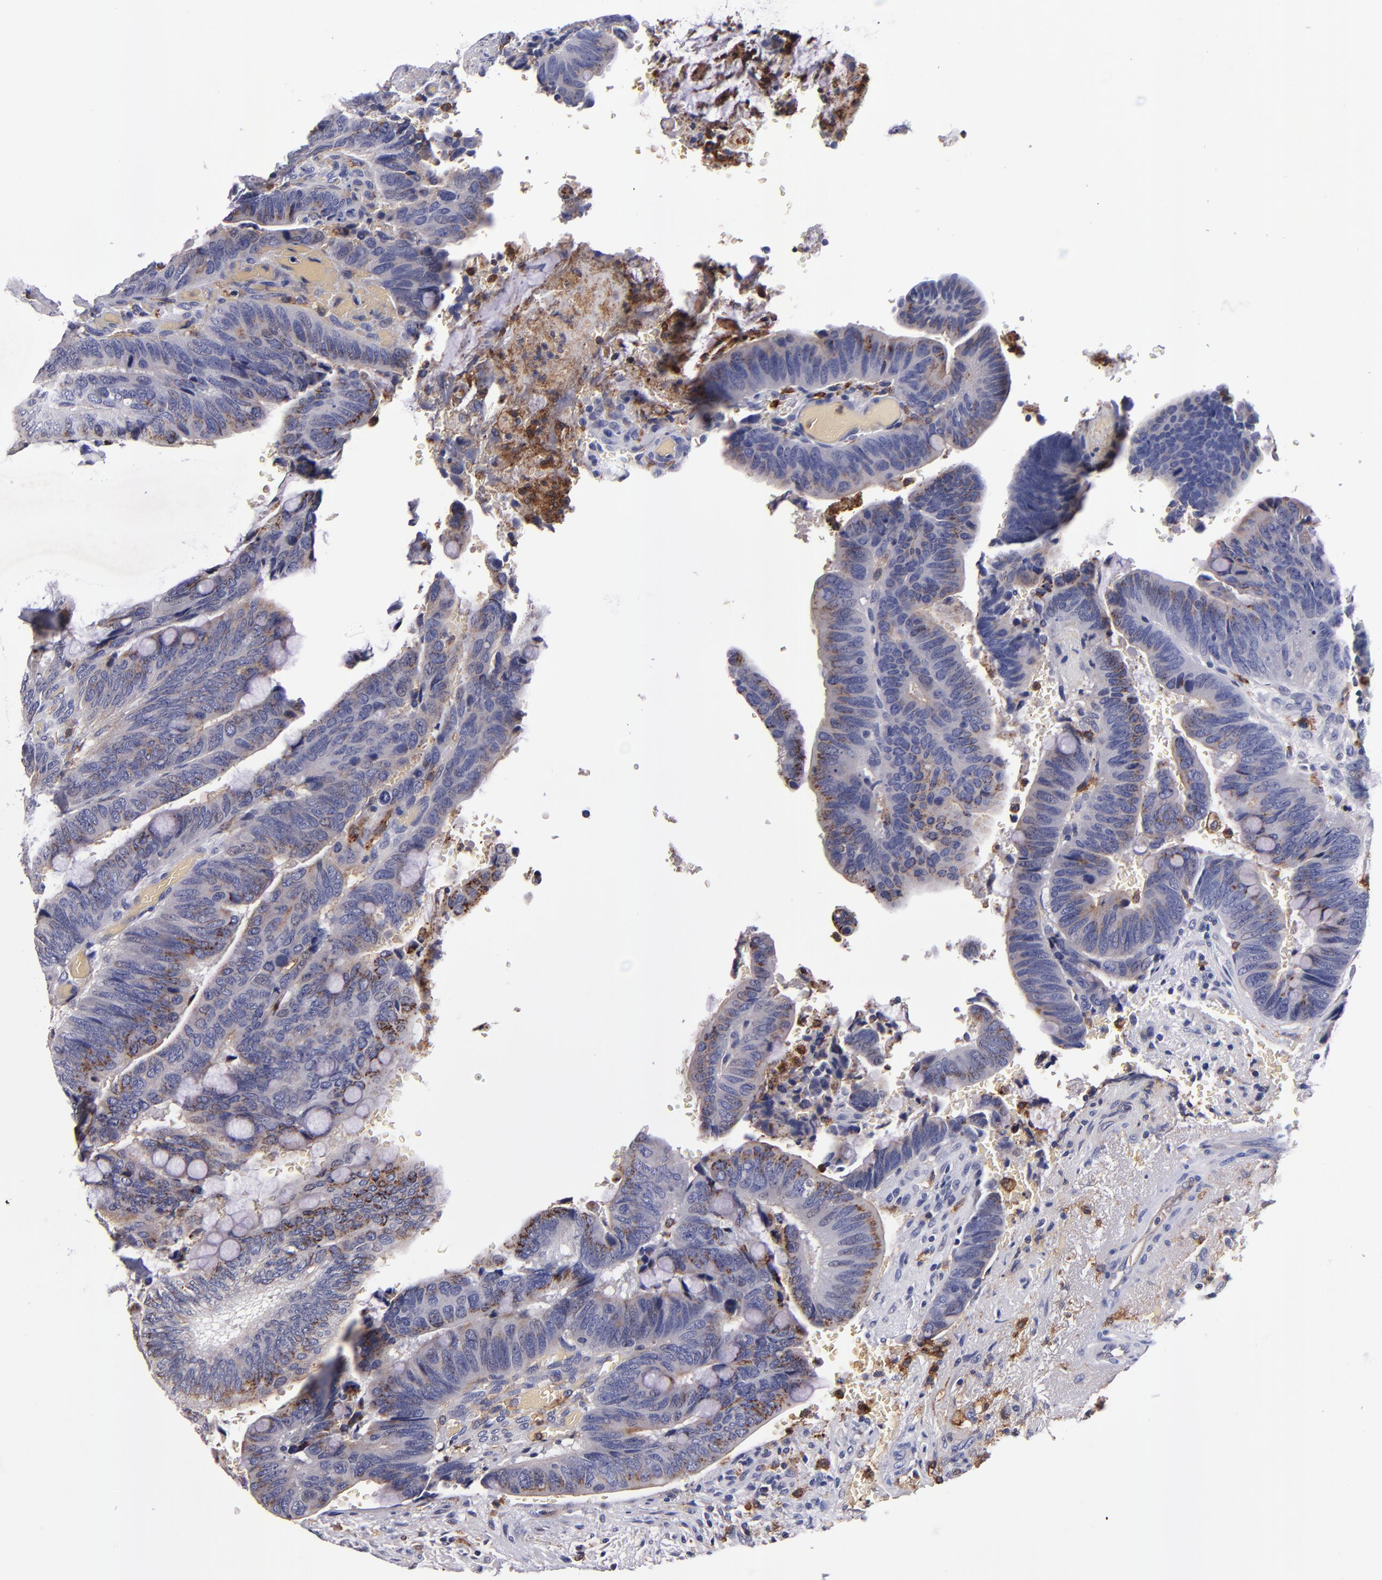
{"staining": {"intensity": "strong", "quantity": "<25%", "location": "cytoplasmic/membranous"}, "tissue": "colorectal cancer", "cell_type": "Tumor cells", "image_type": "cancer", "snomed": [{"axis": "morphology", "description": "Normal tissue, NOS"}, {"axis": "morphology", "description": "Adenocarcinoma, NOS"}, {"axis": "topography", "description": "Rectum"}], "caption": "Colorectal adenocarcinoma stained with a brown dye demonstrates strong cytoplasmic/membranous positive staining in approximately <25% of tumor cells.", "gene": "SIRPA", "patient": {"sex": "male", "age": 92}}